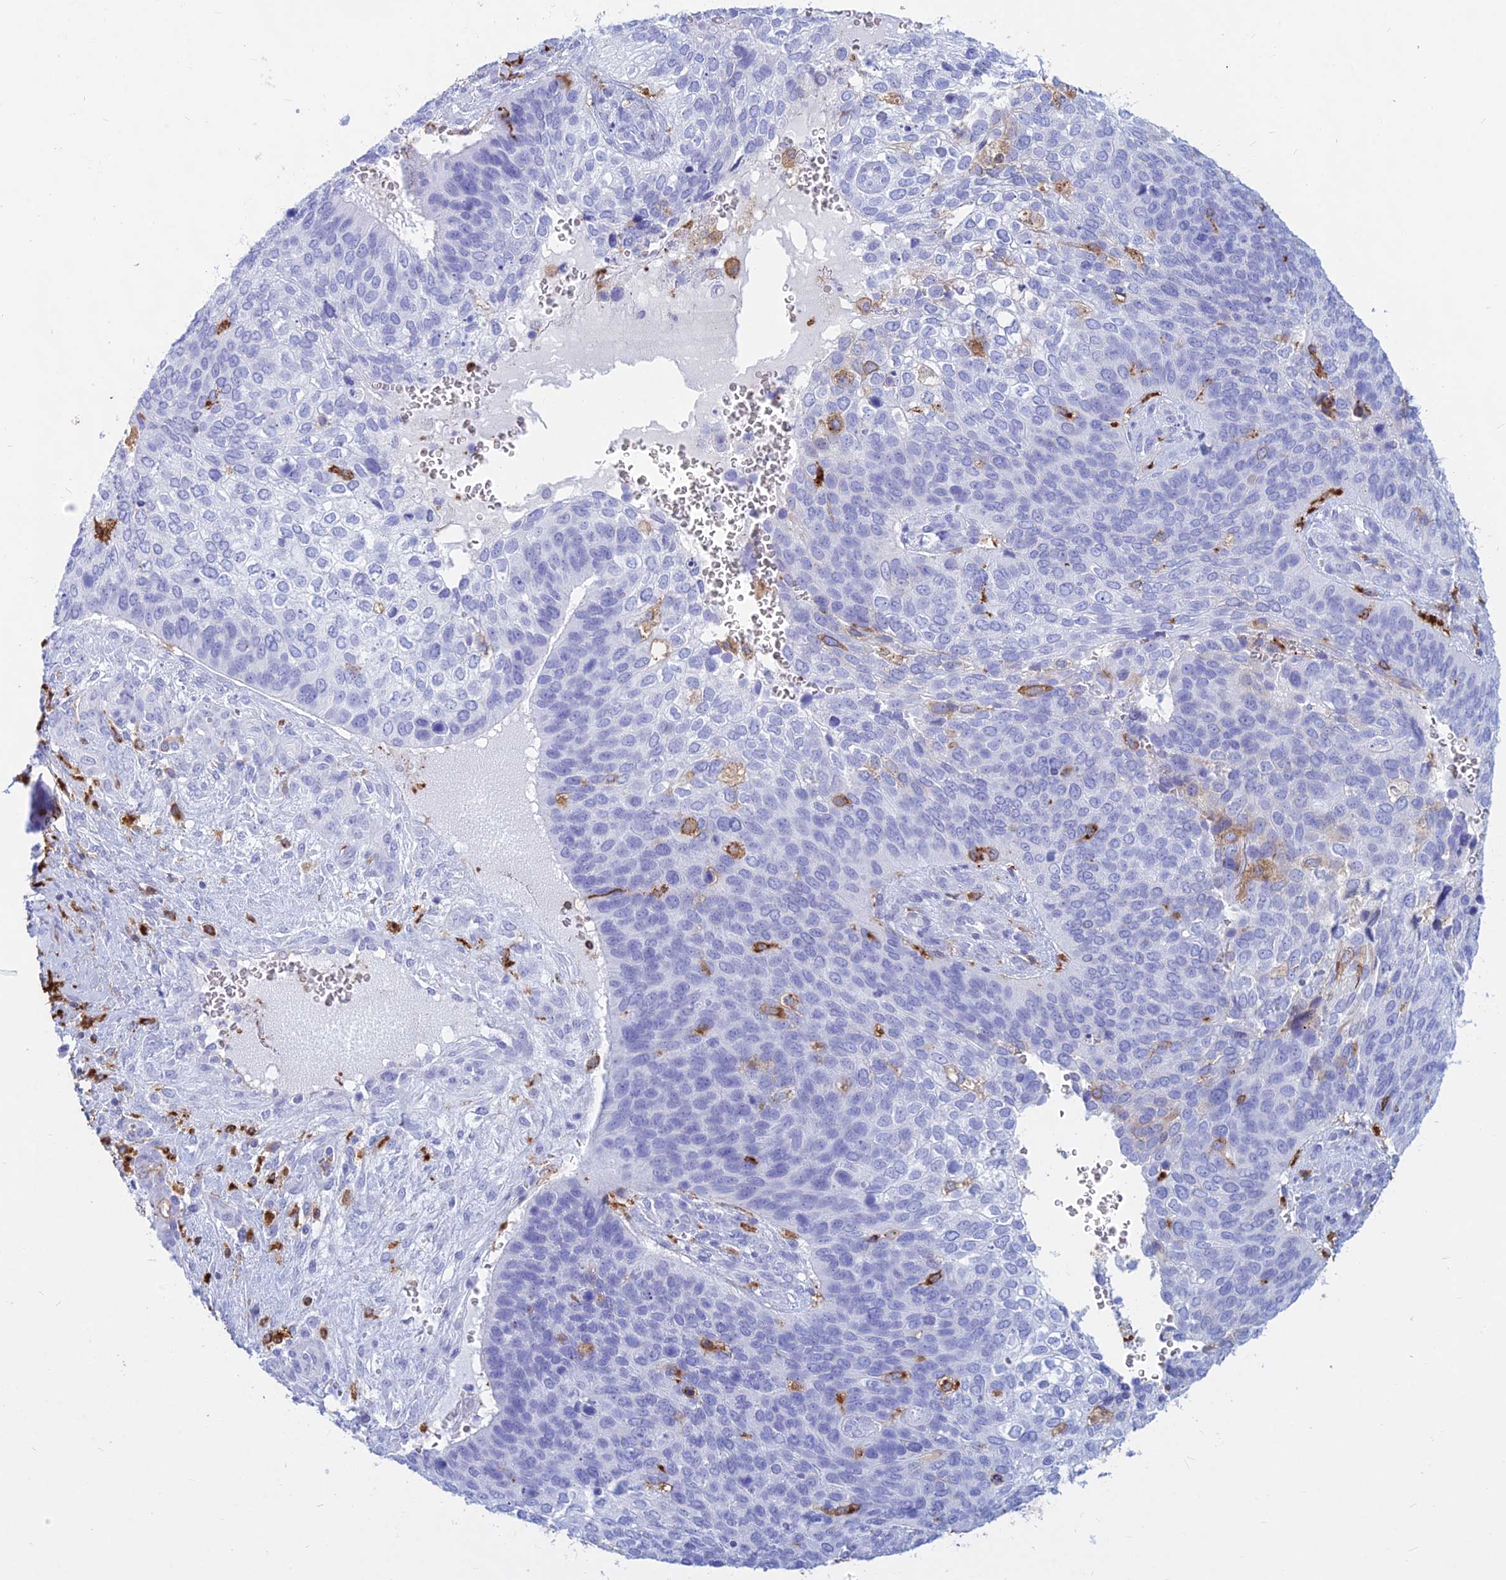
{"staining": {"intensity": "negative", "quantity": "none", "location": "none"}, "tissue": "skin cancer", "cell_type": "Tumor cells", "image_type": "cancer", "snomed": [{"axis": "morphology", "description": "Basal cell carcinoma"}, {"axis": "topography", "description": "Skin"}], "caption": "Skin cancer (basal cell carcinoma) was stained to show a protein in brown. There is no significant expression in tumor cells.", "gene": "HLA-DRB1", "patient": {"sex": "female", "age": 74}}